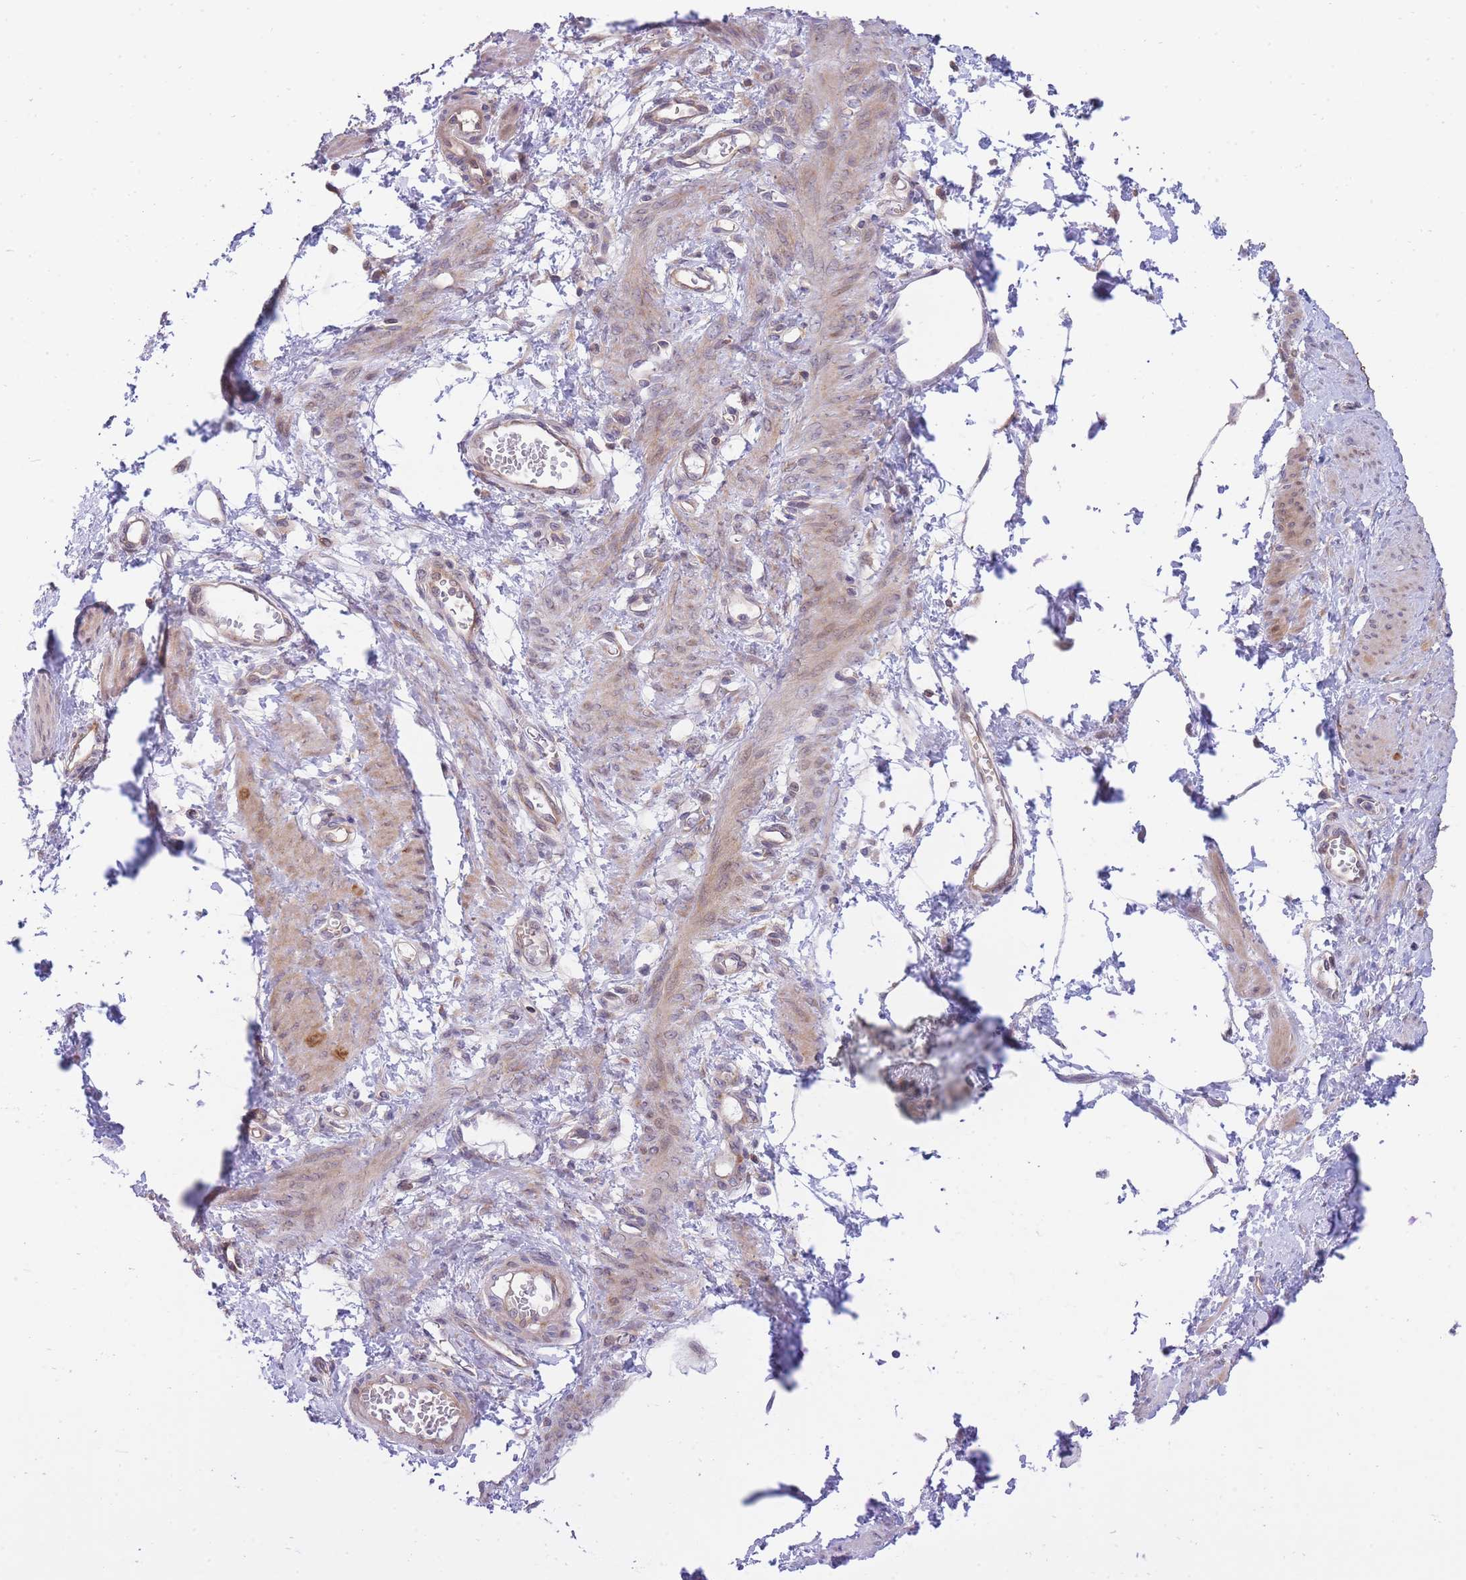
{"staining": {"intensity": "weak", "quantity": ">75%", "location": "cytoplasmic/membranous"}, "tissue": "smooth muscle", "cell_type": "Smooth muscle cells", "image_type": "normal", "snomed": [{"axis": "morphology", "description": "Normal tissue, NOS"}, {"axis": "topography", "description": "Smooth muscle"}, {"axis": "topography", "description": "Uterus"}], "caption": "Normal smooth muscle demonstrates weak cytoplasmic/membranous expression in about >75% of smooth muscle cells, visualized by immunohistochemistry. (Brightfield microscopy of DAB IHC at high magnification).", "gene": "EIF2B2", "patient": {"sex": "female", "age": 39}}